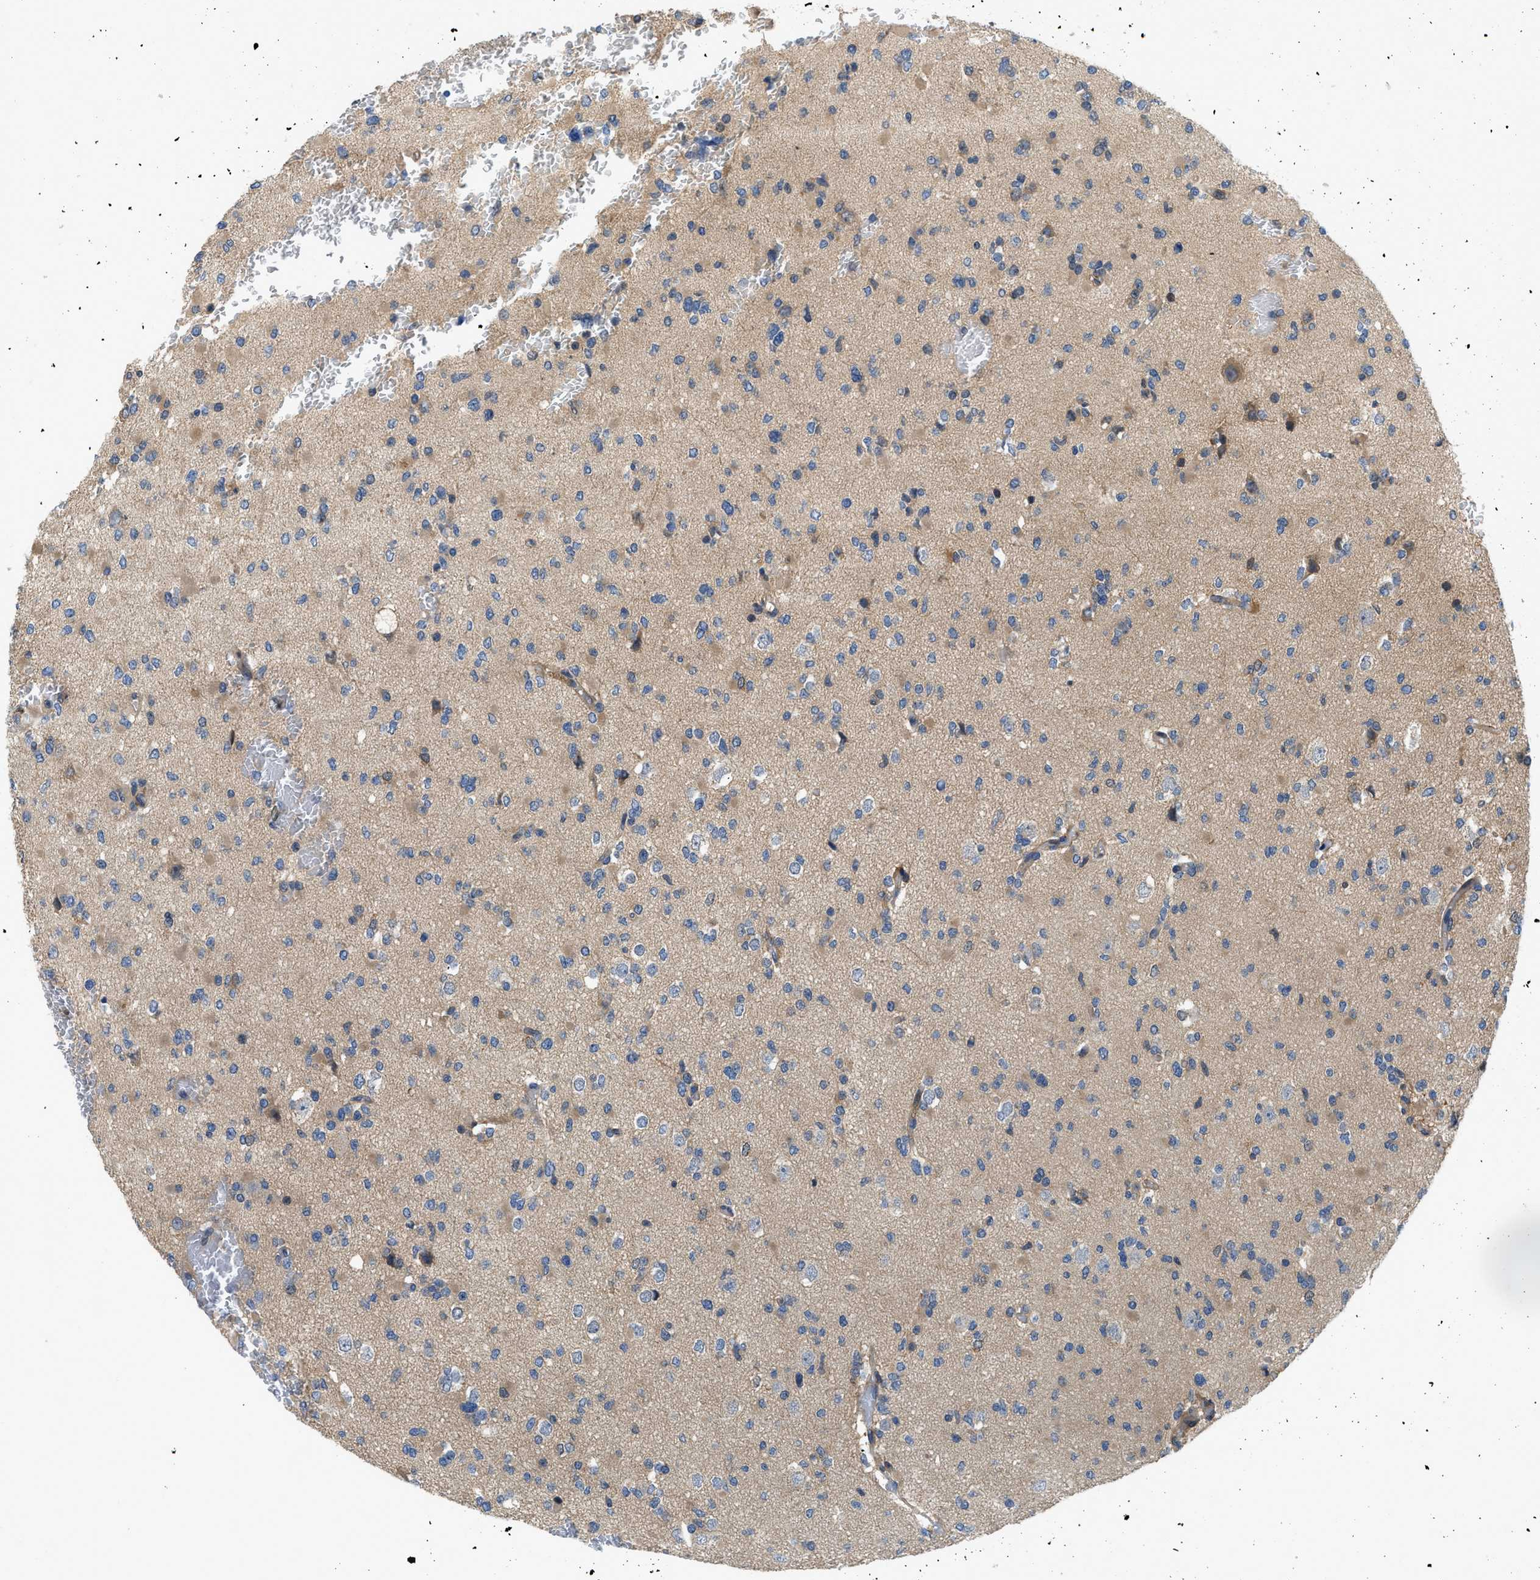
{"staining": {"intensity": "weak", "quantity": "<25%", "location": "cytoplasmic/membranous"}, "tissue": "glioma", "cell_type": "Tumor cells", "image_type": "cancer", "snomed": [{"axis": "morphology", "description": "Glioma, malignant, Low grade"}, {"axis": "topography", "description": "Brain"}], "caption": "Tumor cells are negative for brown protein staining in malignant glioma (low-grade).", "gene": "GPR31", "patient": {"sex": "female", "age": 22}}